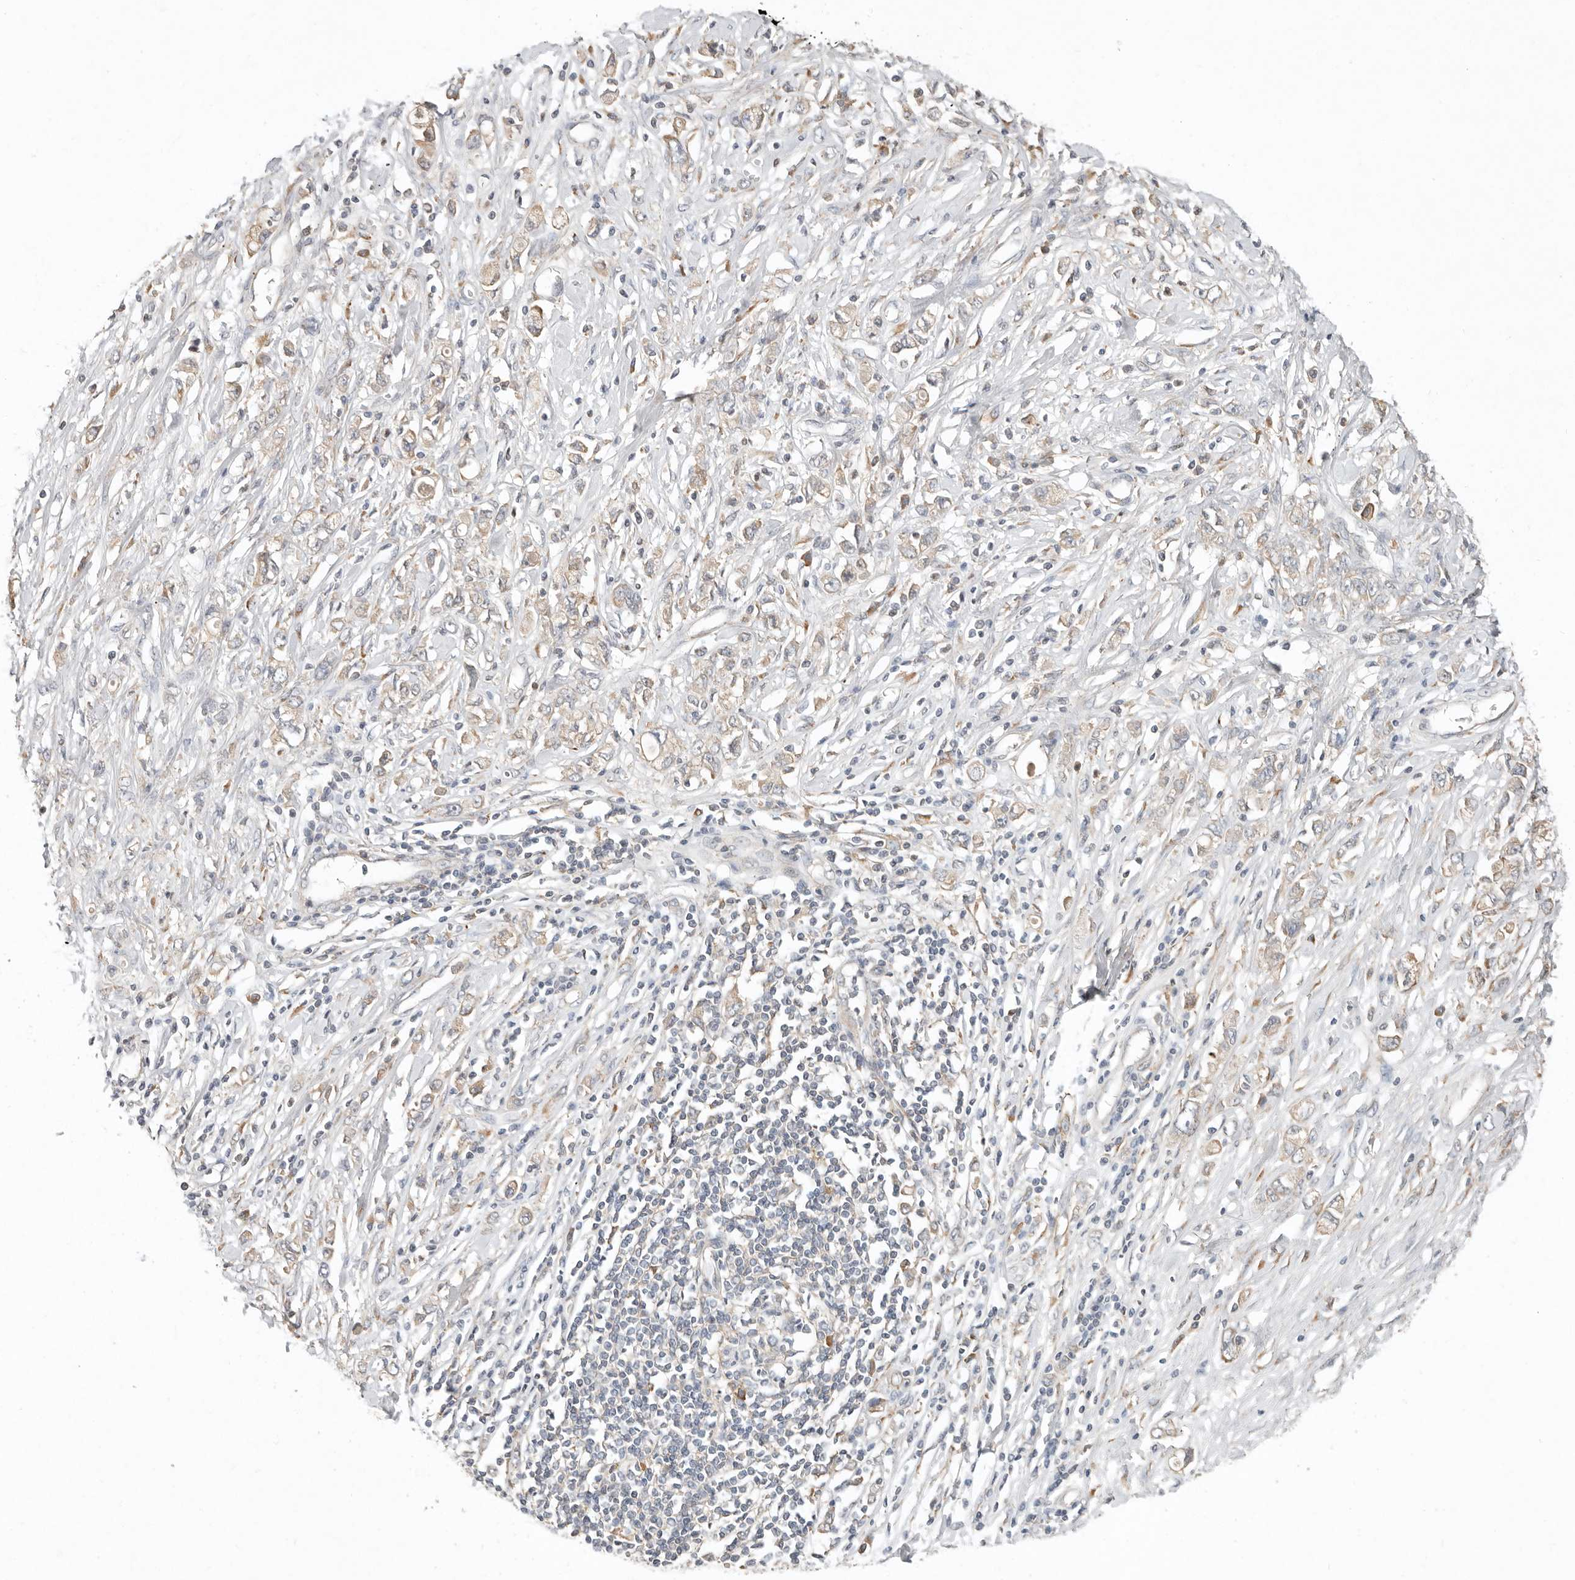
{"staining": {"intensity": "weak", "quantity": "25%-75%", "location": "cytoplasmic/membranous"}, "tissue": "stomach cancer", "cell_type": "Tumor cells", "image_type": "cancer", "snomed": [{"axis": "morphology", "description": "Adenocarcinoma, NOS"}, {"axis": "topography", "description": "Stomach"}], "caption": "Tumor cells demonstrate low levels of weak cytoplasmic/membranous expression in about 25%-75% of cells in human stomach cancer.", "gene": "ARHGEF10L", "patient": {"sex": "female", "age": 76}}